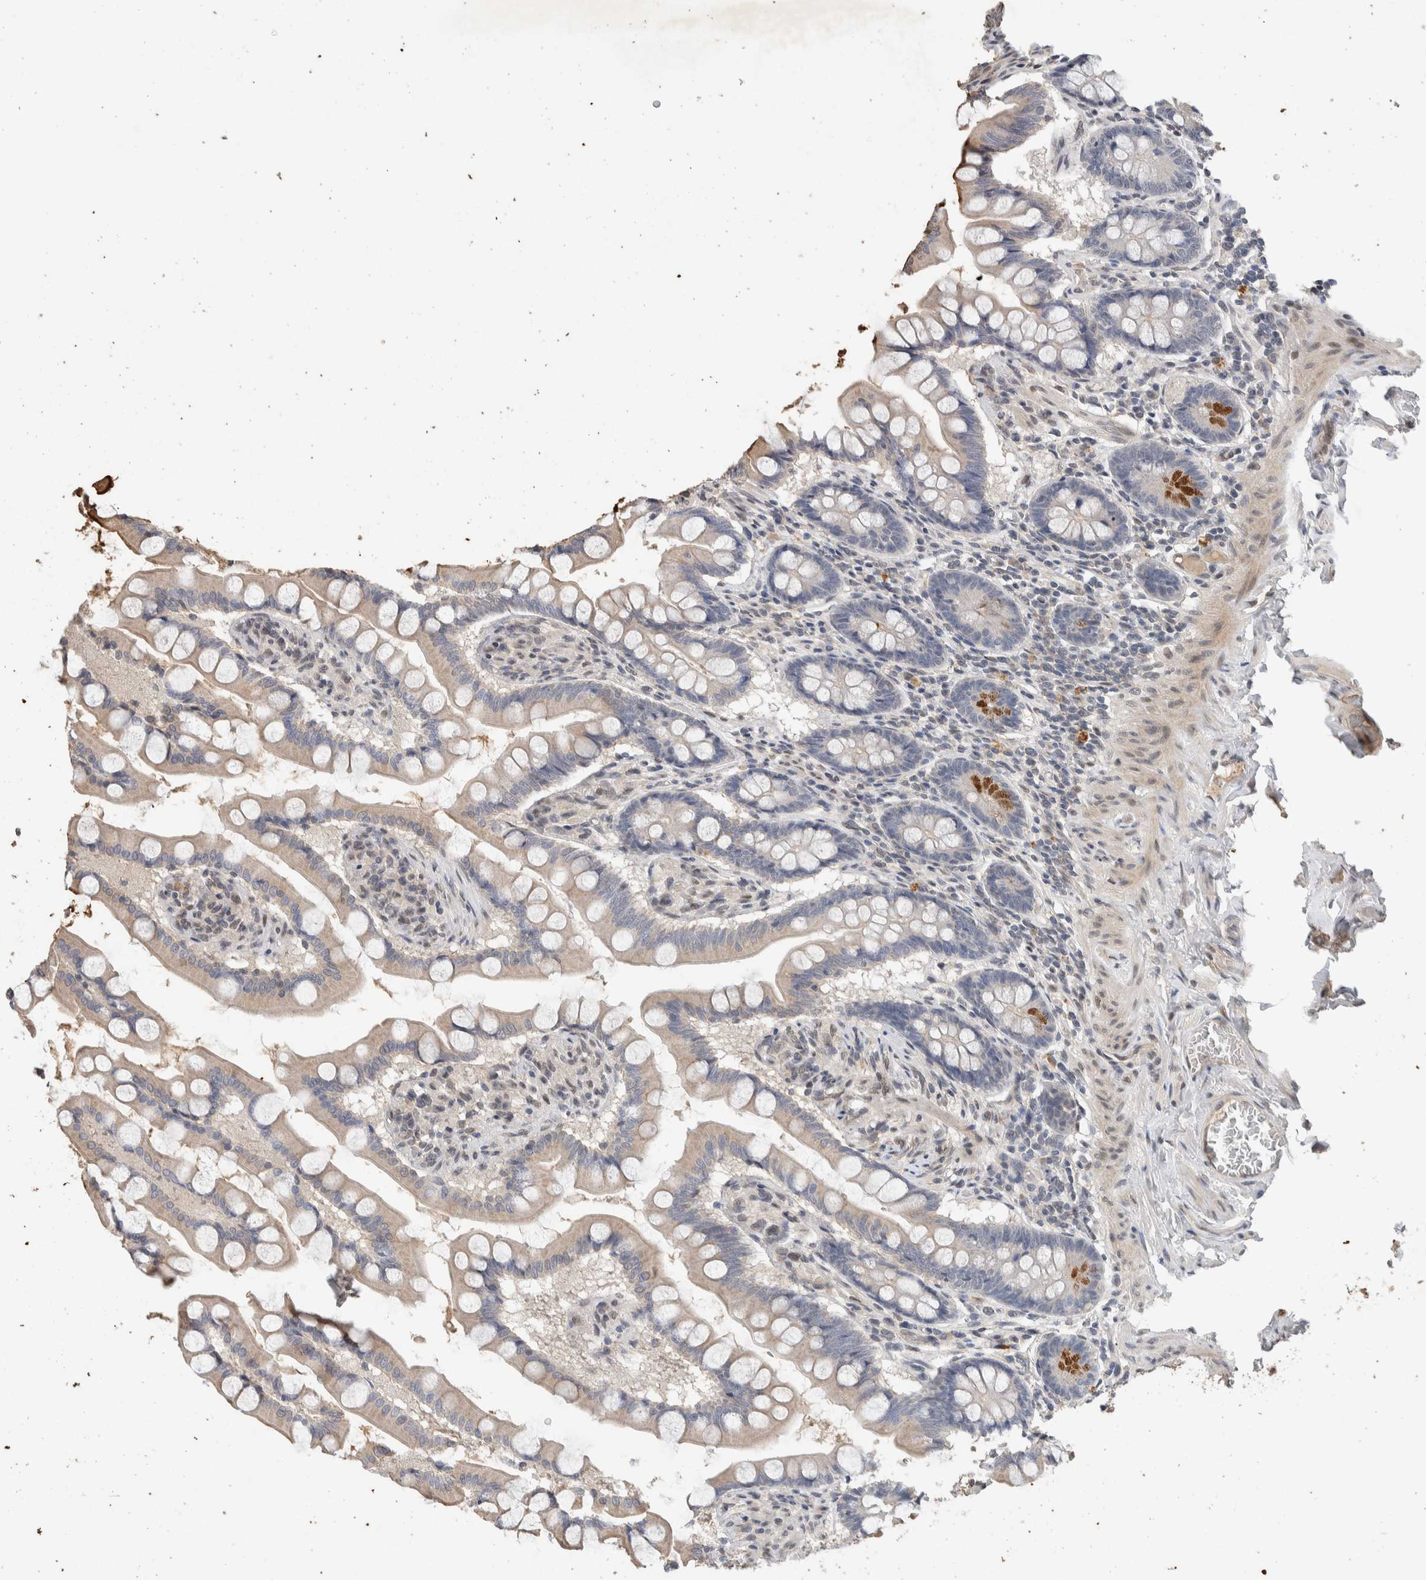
{"staining": {"intensity": "moderate", "quantity": "25%-75%", "location": "cytoplasmic/membranous"}, "tissue": "small intestine", "cell_type": "Glandular cells", "image_type": "normal", "snomed": [{"axis": "morphology", "description": "Normal tissue, NOS"}, {"axis": "topography", "description": "Small intestine"}], "caption": "Immunohistochemical staining of benign human small intestine displays moderate cytoplasmic/membranous protein staining in approximately 25%-75% of glandular cells.", "gene": "CYSRT1", "patient": {"sex": "male", "age": 41}}